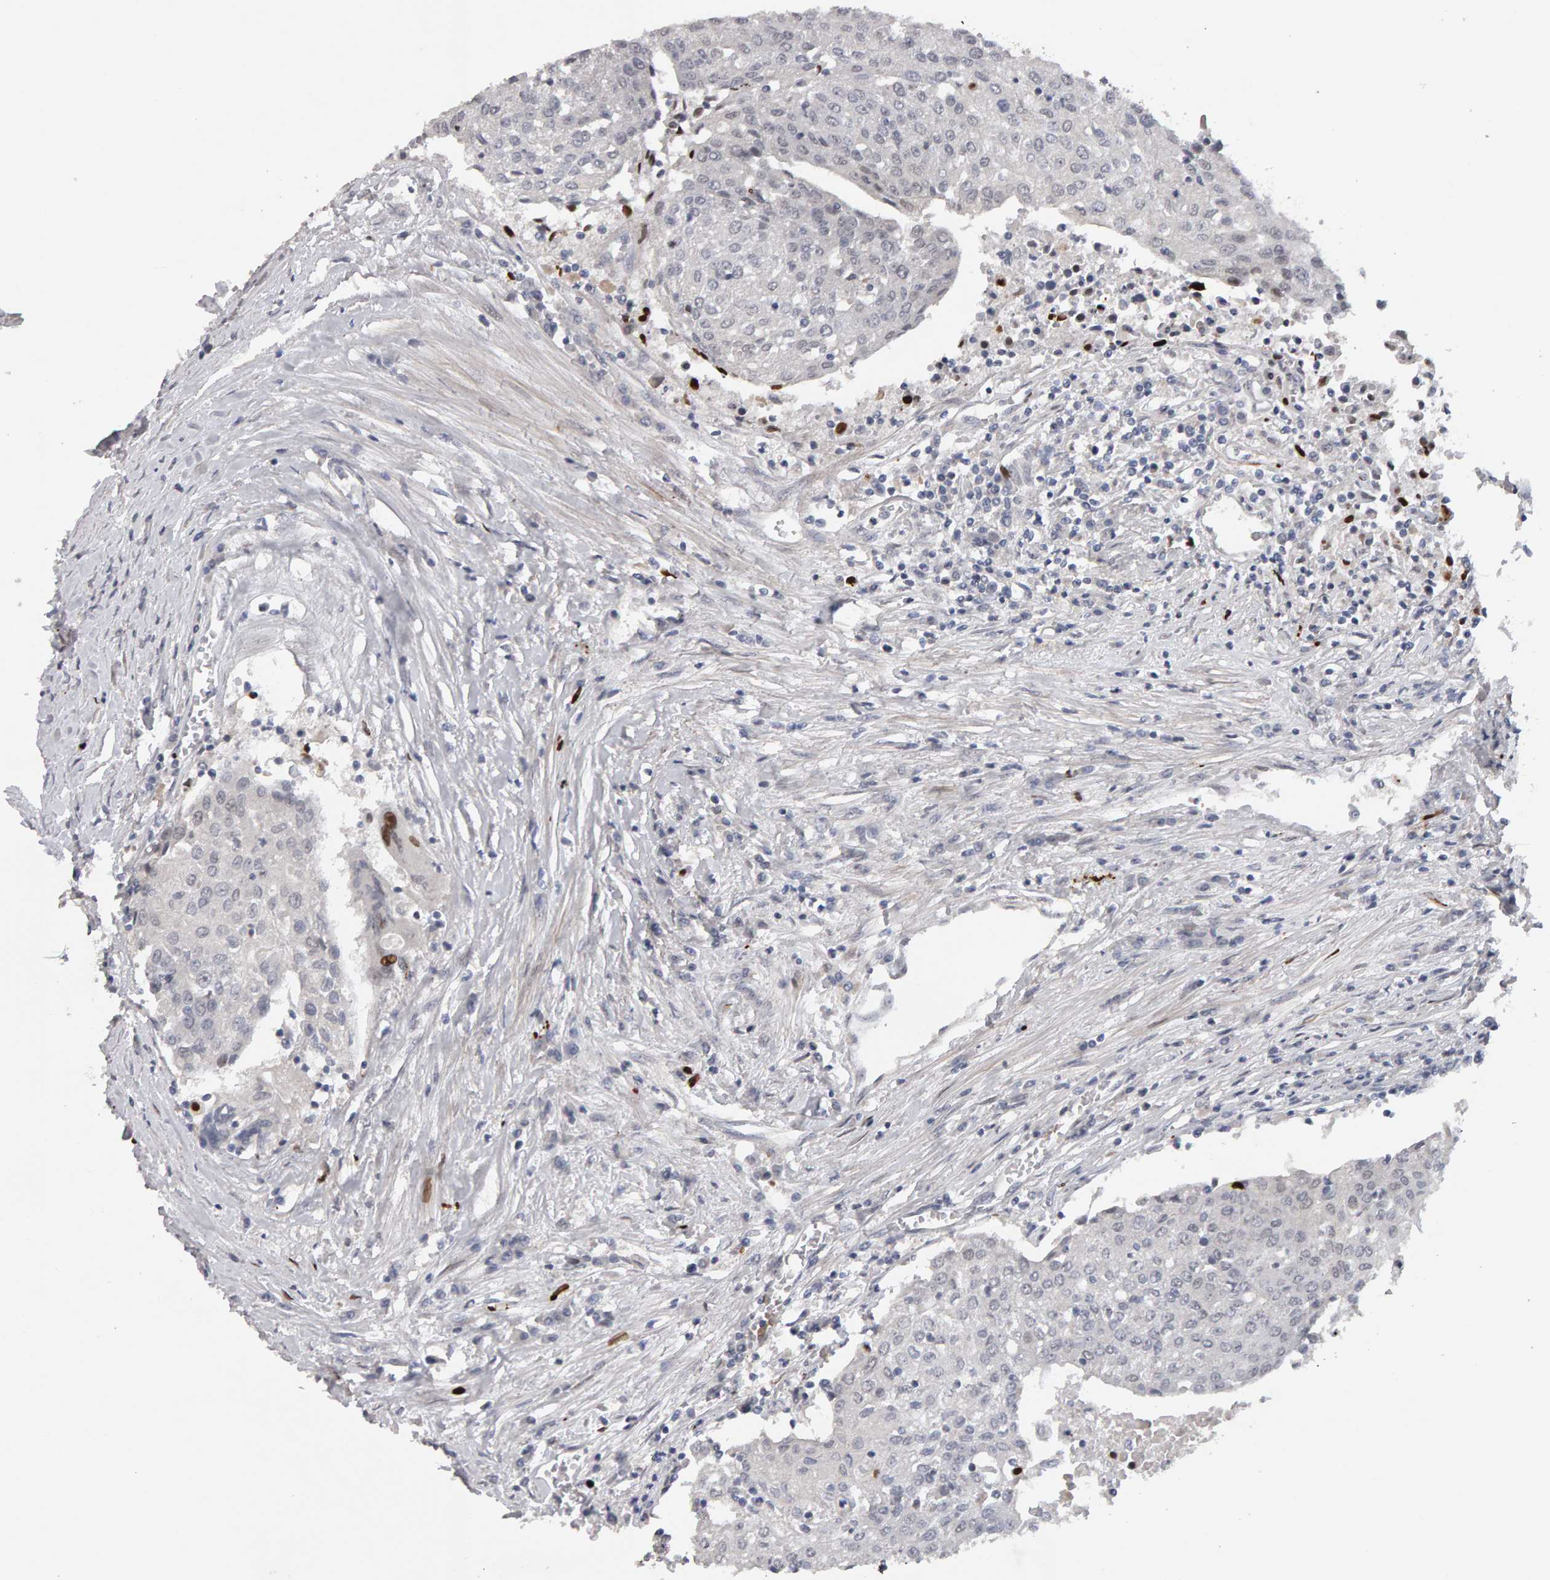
{"staining": {"intensity": "negative", "quantity": "none", "location": "none"}, "tissue": "urothelial cancer", "cell_type": "Tumor cells", "image_type": "cancer", "snomed": [{"axis": "morphology", "description": "Urothelial carcinoma, High grade"}, {"axis": "topography", "description": "Urinary bladder"}], "caption": "This is an immunohistochemistry image of high-grade urothelial carcinoma. There is no positivity in tumor cells.", "gene": "IPO8", "patient": {"sex": "female", "age": 85}}